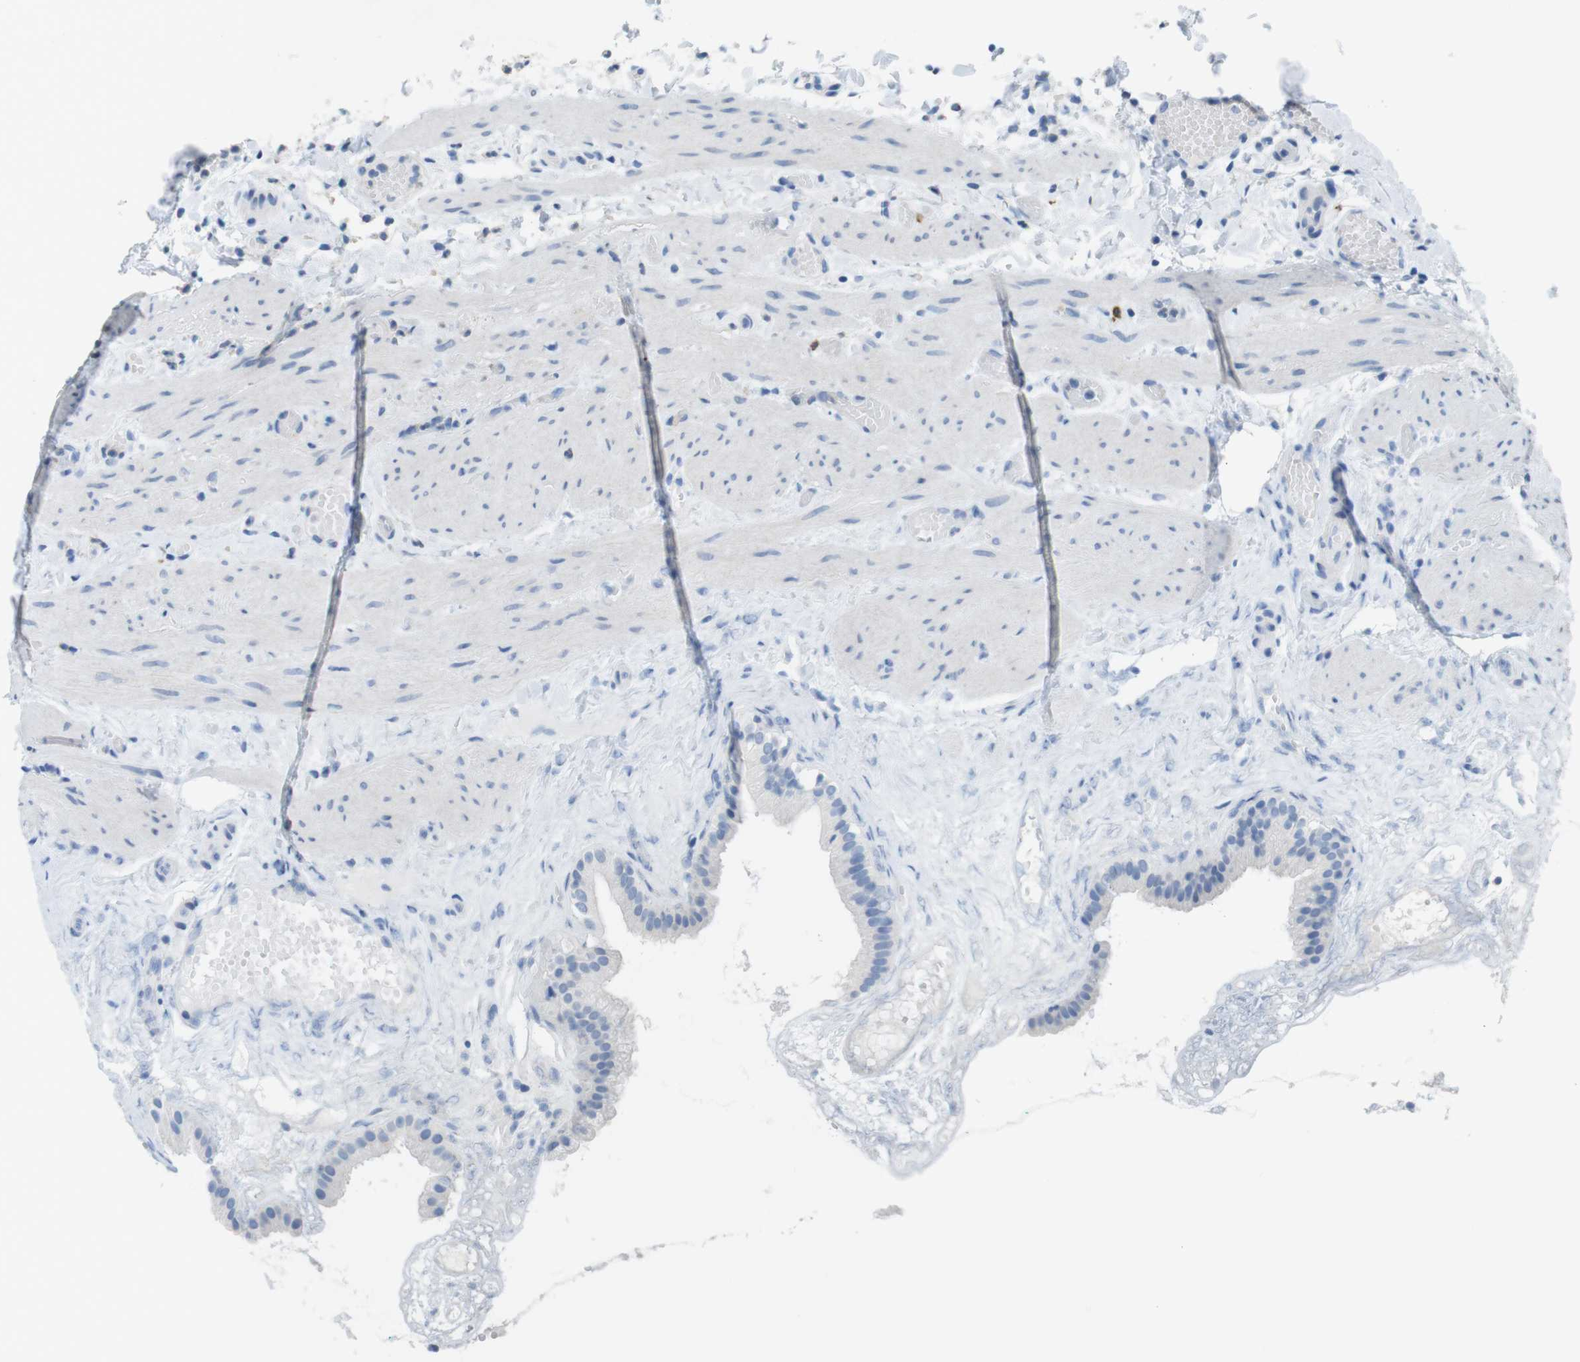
{"staining": {"intensity": "negative", "quantity": "none", "location": "none"}, "tissue": "gallbladder", "cell_type": "Glandular cells", "image_type": "normal", "snomed": [{"axis": "morphology", "description": "Normal tissue, NOS"}, {"axis": "topography", "description": "Gallbladder"}], "caption": "The IHC photomicrograph has no significant positivity in glandular cells of gallbladder. Nuclei are stained in blue.", "gene": "CD5", "patient": {"sex": "female", "age": 26}}